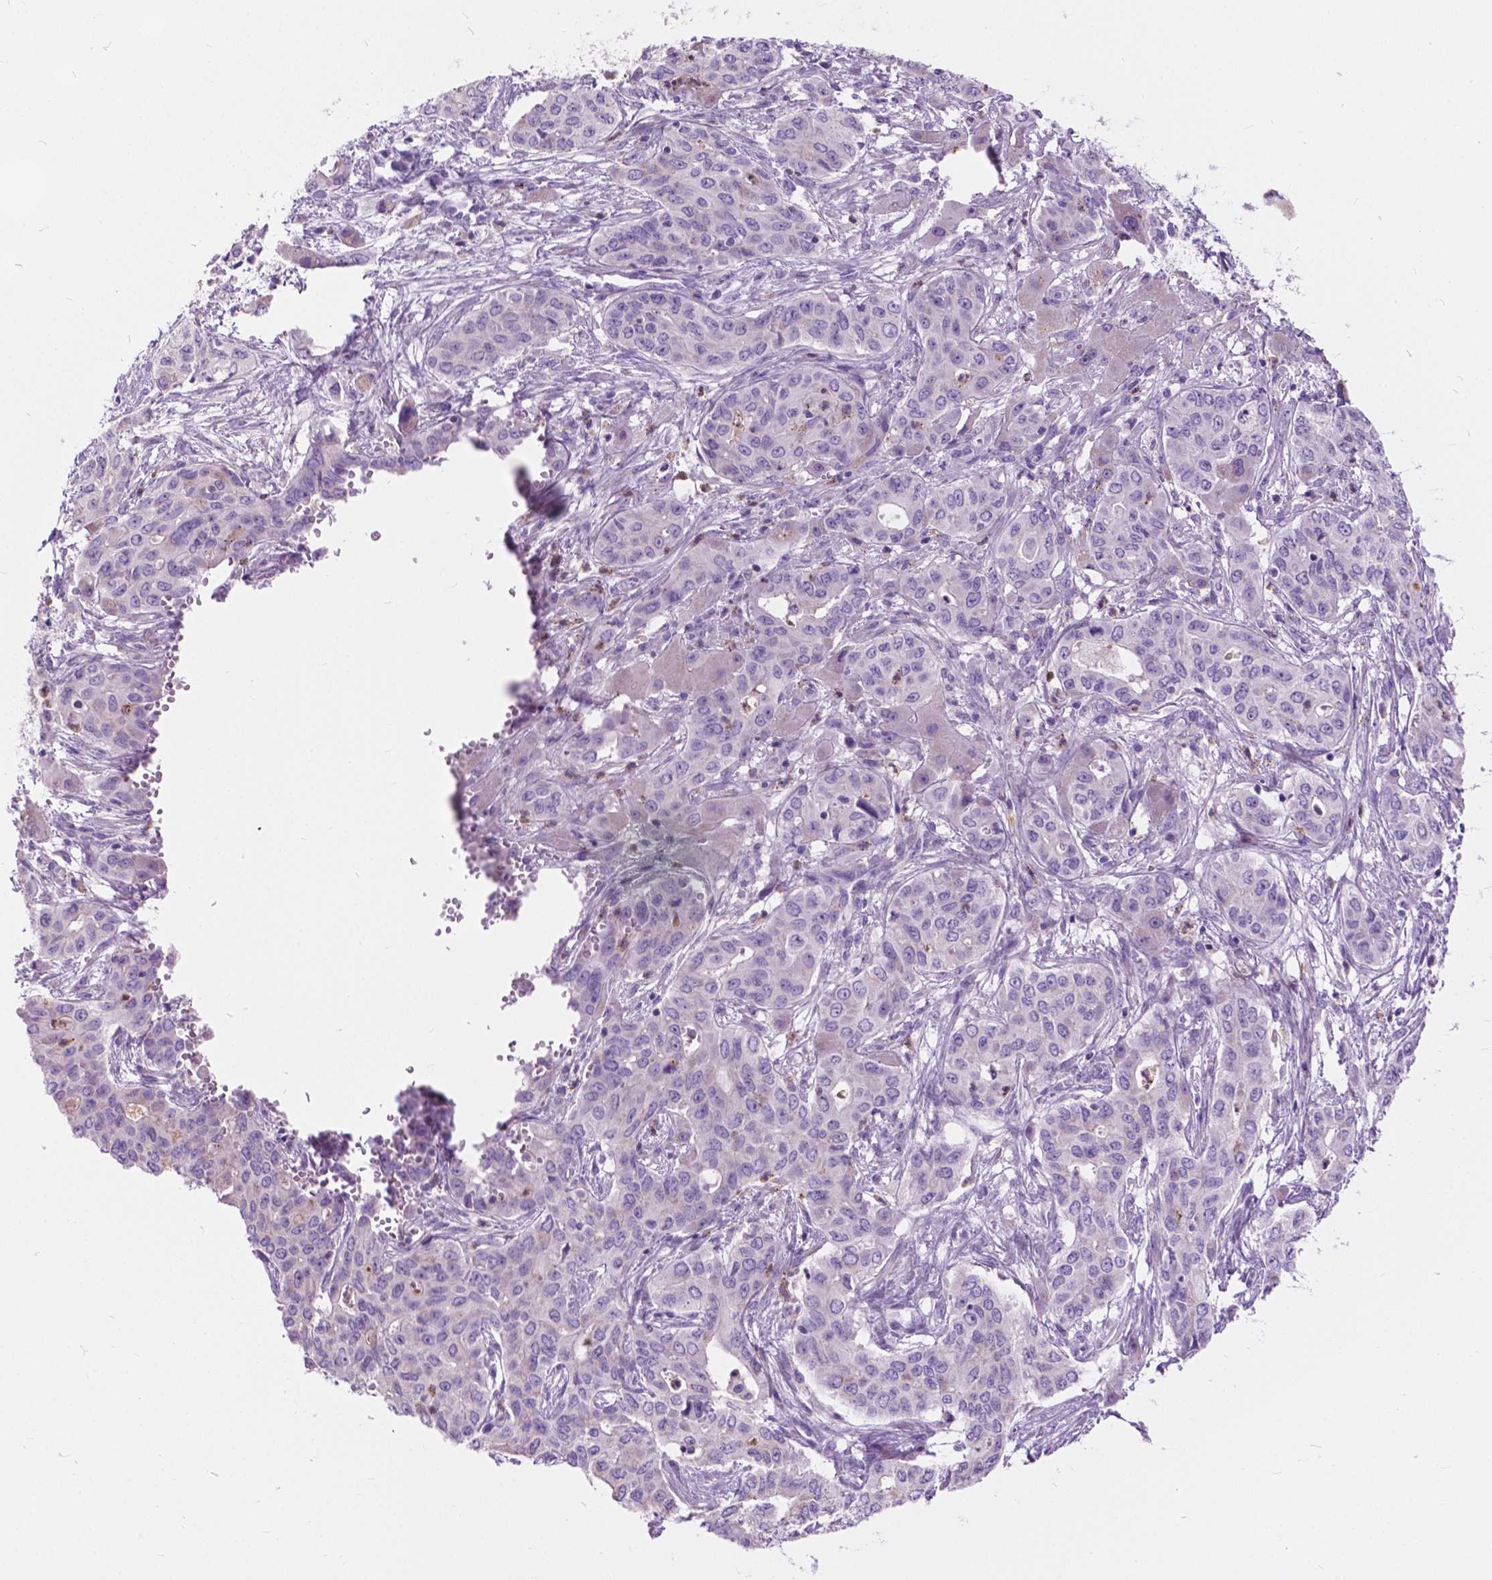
{"staining": {"intensity": "negative", "quantity": "none", "location": "none"}, "tissue": "liver cancer", "cell_type": "Tumor cells", "image_type": "cancer", "snomed": [{"axis": "morphology", "description": "Cholangiocarcinoma"}, {"axis": "topography", "description": "Liver"}], "caption": "Immunohistochemical staining of liver cancer reveals no significant expression in tumor cells.", "gene": "PRR35", "patient": {"sex": "female", "age": 65}}